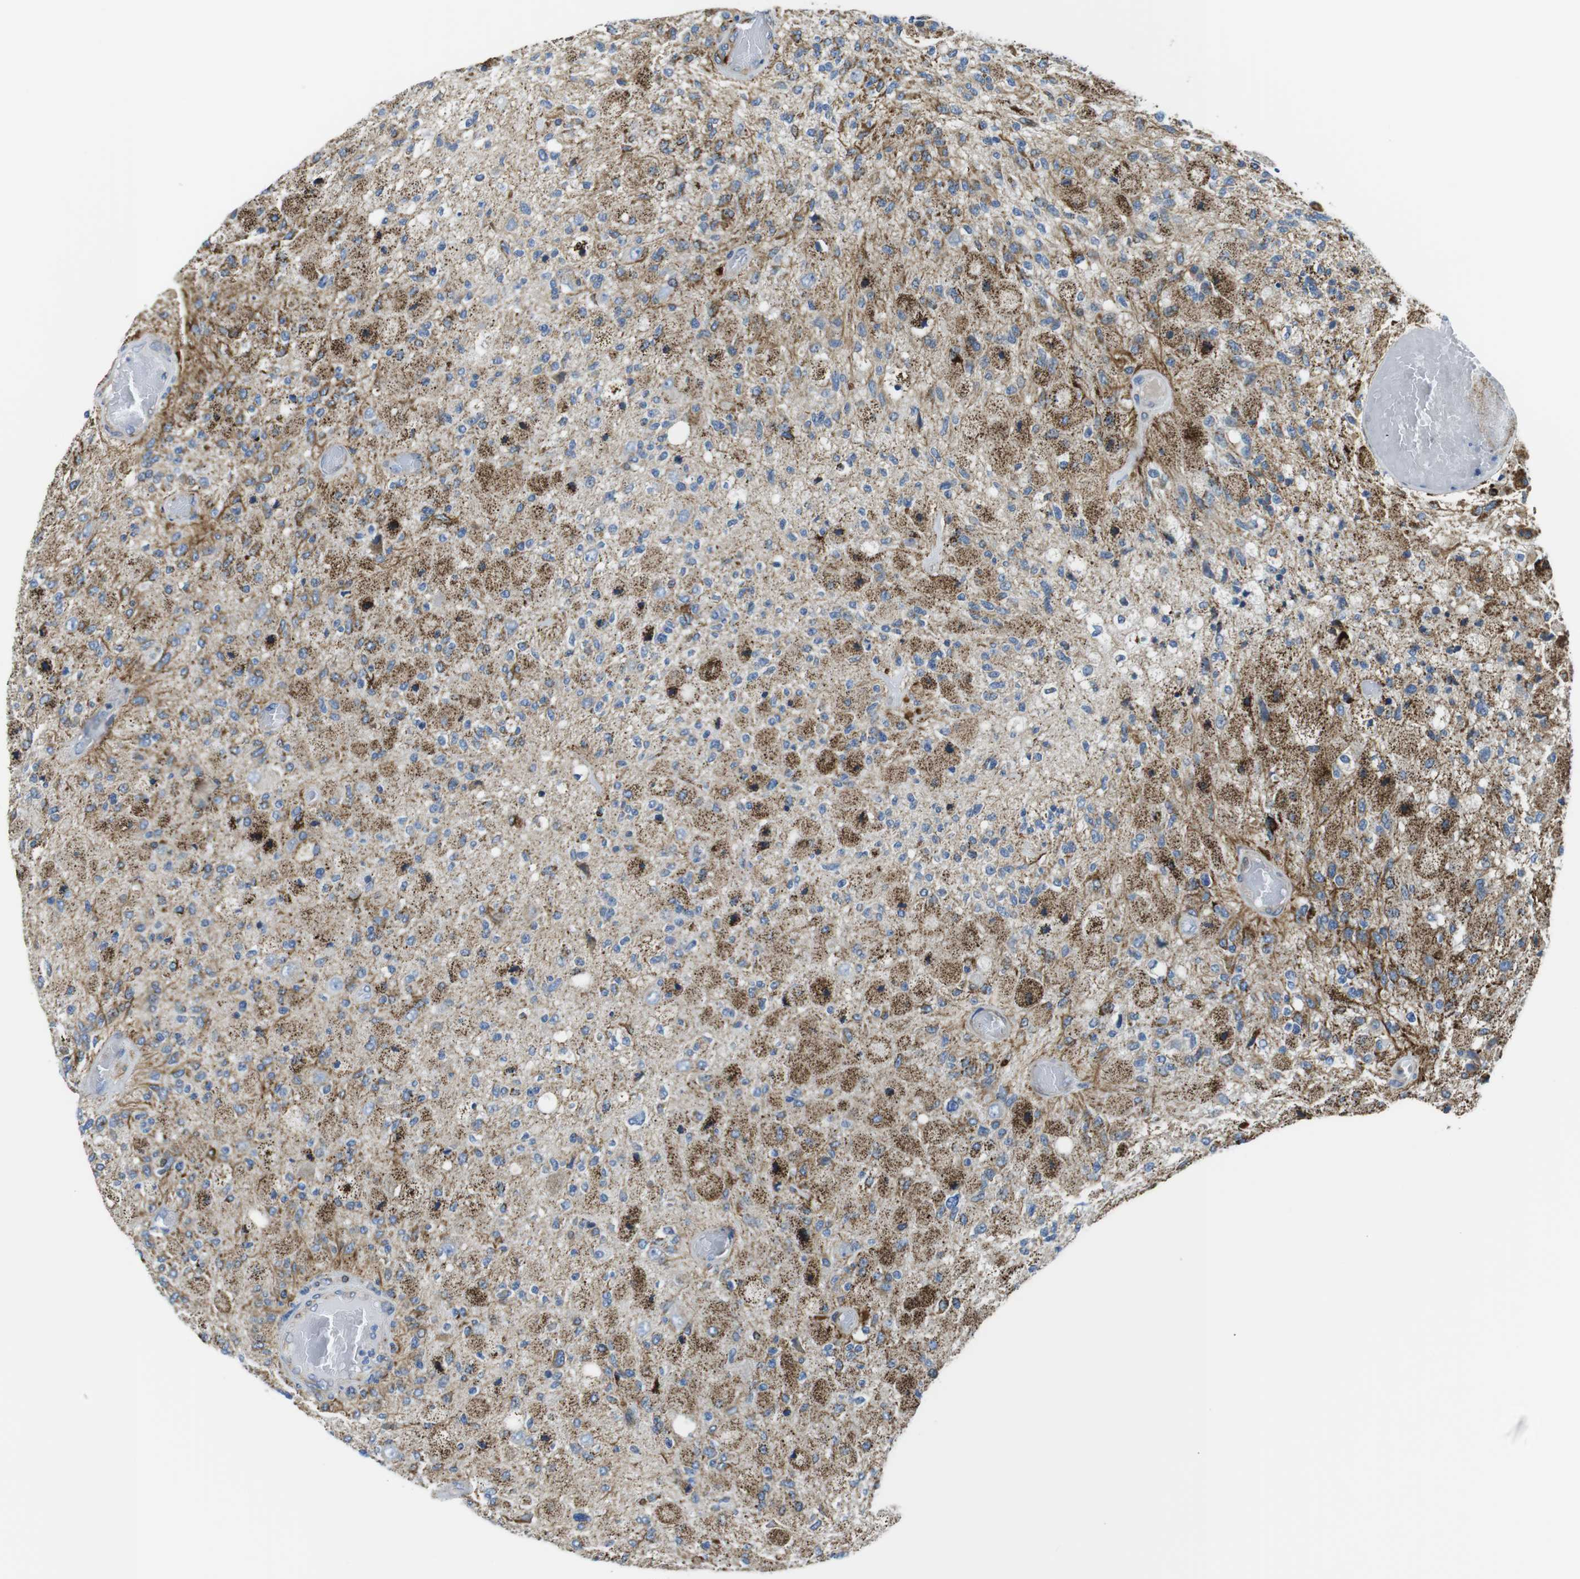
{"staining": {"intensity": "moderate", "quantity": "25%-75%", "location": "cytoplasmic/membranous"}, "tissue": "glioma", "cell_type": "Tumor cells", "image_type": "cancer", "snomed": [{"axis": "morphology", "description": "Normal tissue, NOS"}, {"axis": "morphology", "description": "Glioma, malignant, High grade"}, {"axis": "topography", "description": "Cerebral cortex"}], "caption": "The micrograph displays a brown stain indicating the presence of a protein in the cytoplasmic/membranous of tumor cells in glioma. The protein of interest is stained brown, and the nuclei are stained in blue (DAB (3,3'-diaminobenzidine) IHC with brightfield microscopy, high magnification).", "gene": "KCNE3", "patient": {"sex": "male", "age": 77}}